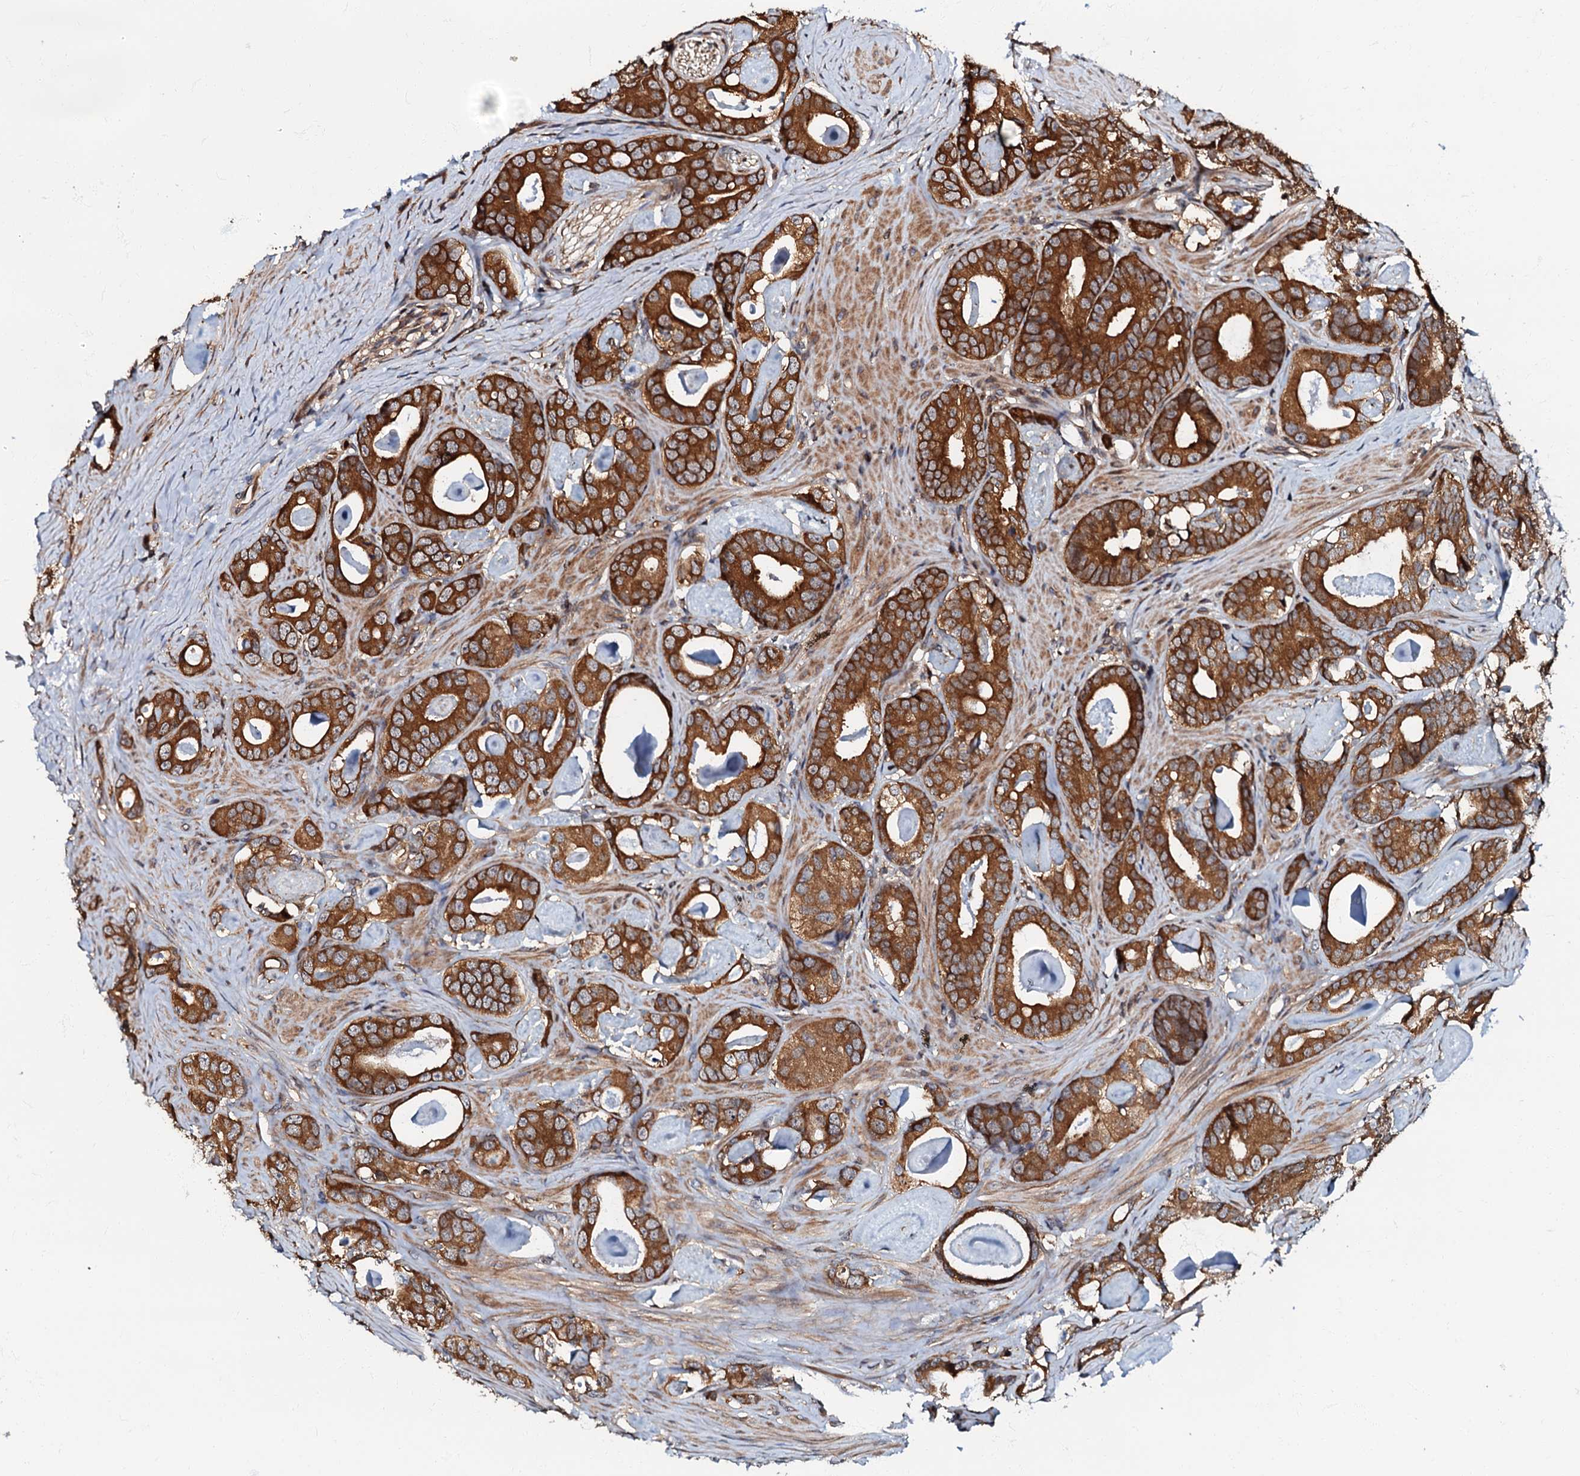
{"staining": {"intensity": "strong", "quantity": ">75%", "location": "cytoplasmic/membranous"}, "tissue": "prostate cancer", "cell_type": "Tumor cells", "image_type": "cancer", "snomed": [{"axis": "morphology", "description": "Adenocarcinoma, Low grade"}, {"axis": "topography", "description": "Prostate"}], "caption": "The histopathology image exhibits immunohistochemical staining of adenocarcinoma (low-grade) (prostate). There is strong cytoplasmic/membranous expression is seen in approximately >75% of tumor cells.", "gene": "OSBP", "patient": {"sex": "male", "age": 63}}